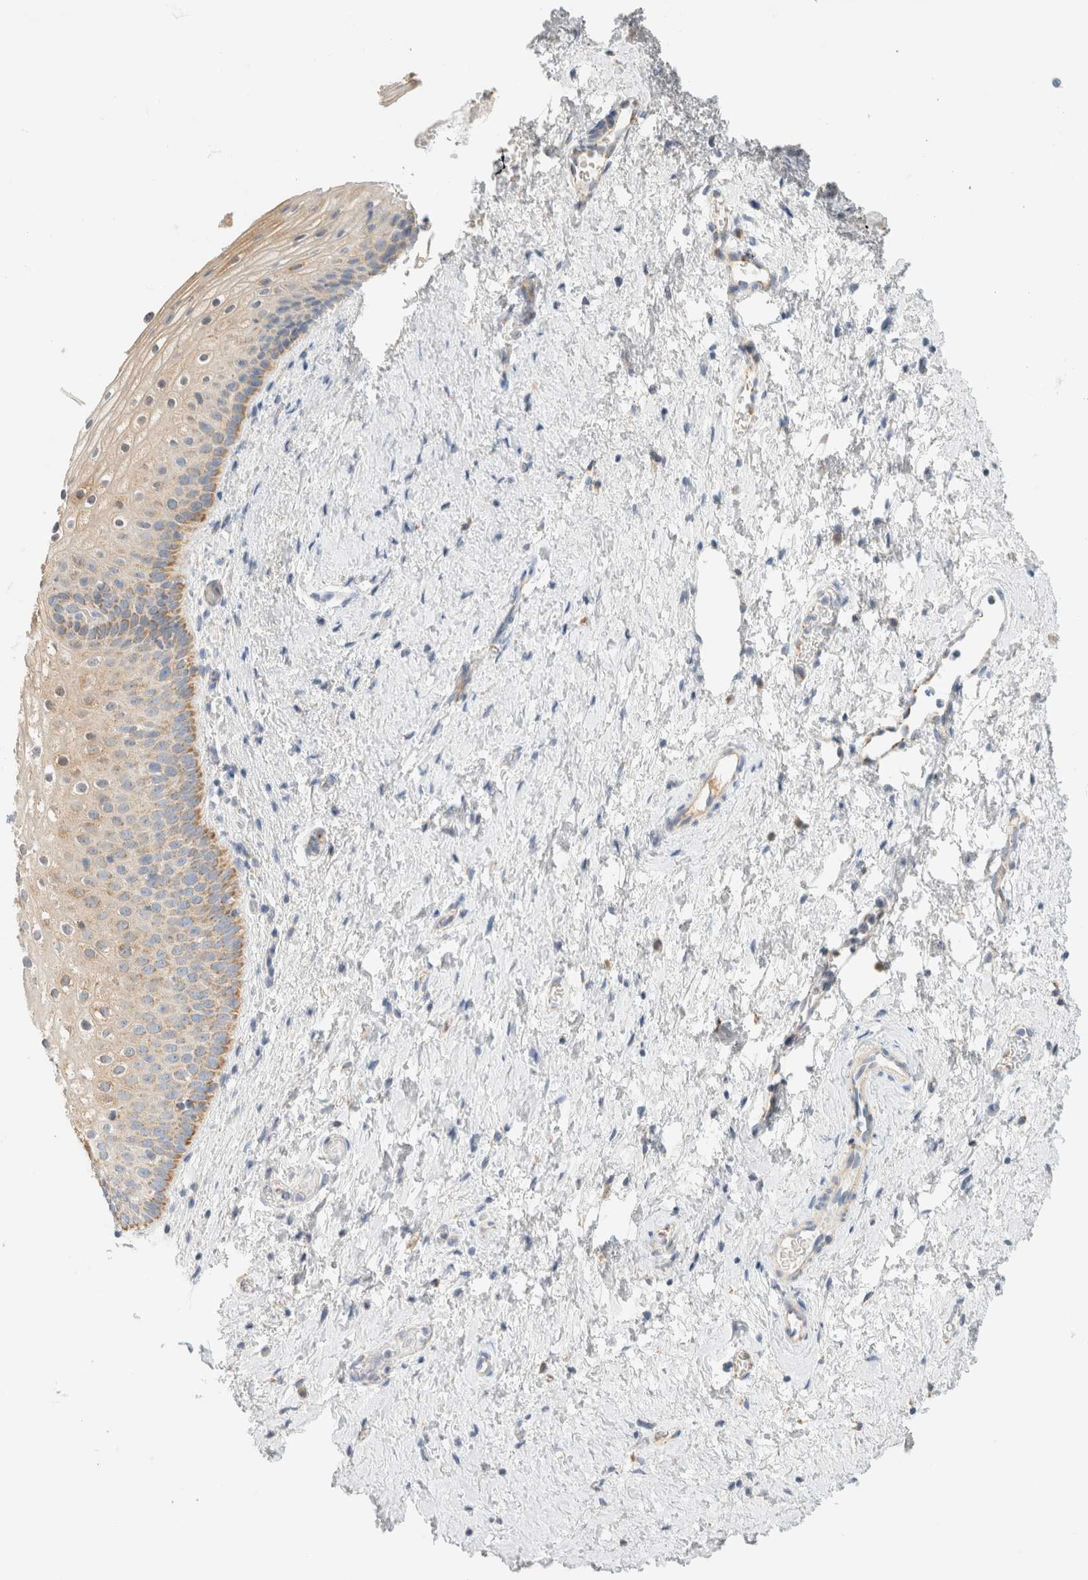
{"staining": {"intensity": "moderate", "quantity": "25%-75%", "location": "cytoplasmic/membranous"}, "tissue": "cervix", "cell_type": "Glandular cells", "image_type": "normal", "snomed": [{"axis": "morphology", "description": "Normal tissue, NOS"}, {"axis": "topography", "description": "Cervix"}], "caption": "There is medium levels of moderate cytoplasmic/membranous positivity in glandular cells of benign cervix, as demonstrated by immunohistochemical staining (brown color).", "gene": "HDHD3", "patient": {"sex": "female", "age": 72}}